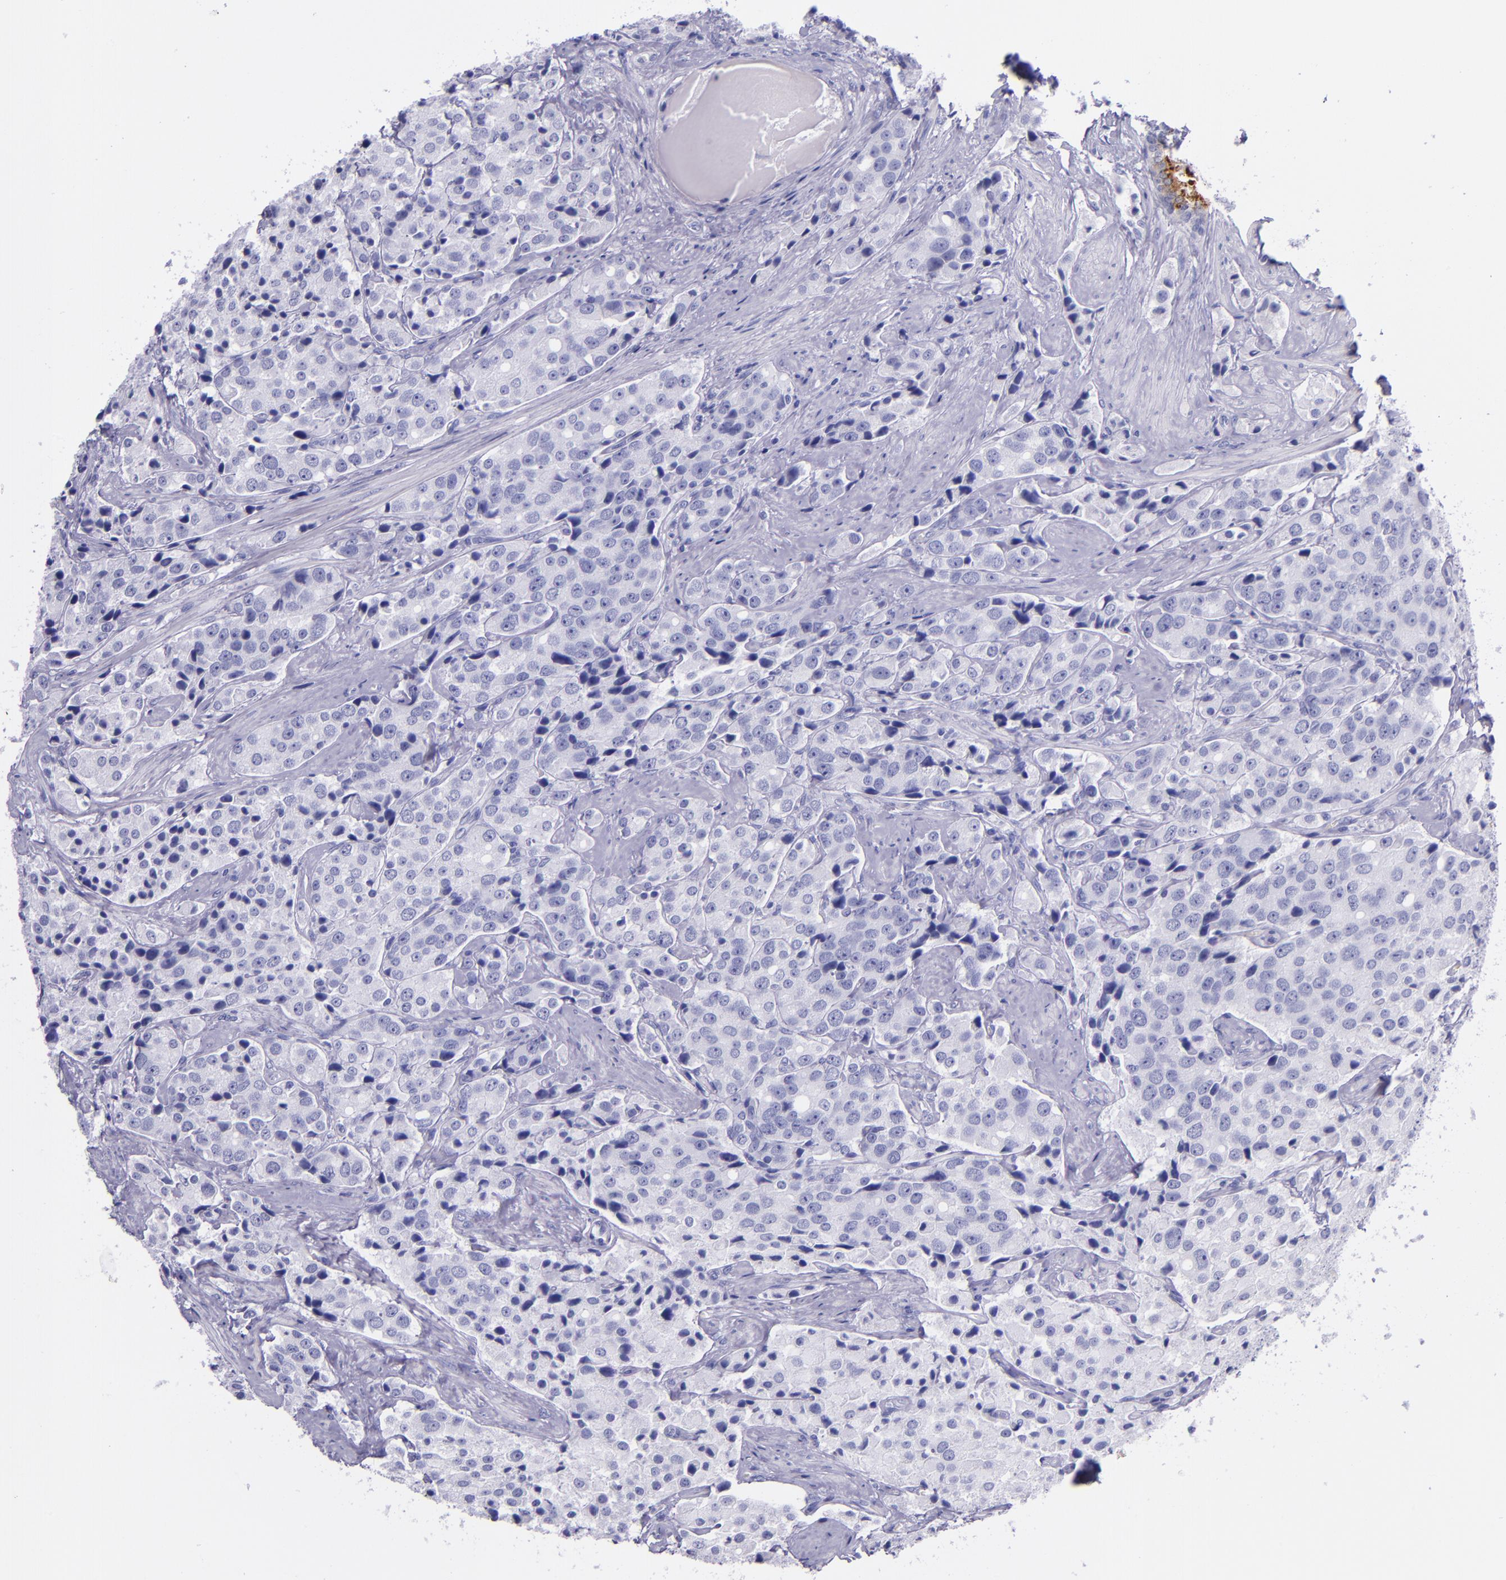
{"staining": {"intensity": "negative", "quantity": "none", "location": "none"}, "tissue": "prostate cancer", "cell_type": "Tumor cells", "image_type": "cancer", "snomed": [{"axis": "morphology", "description": "Adenocarcinoma, Medium grade"}, {"axis": "topography", "description": "Prostate"}], "caption": "The histopathology image reveals no significant staining in tumor cells of adenocarcinoma (medium-grade) (prostate).", "gene": "SLPI", "patient": {"sex": "male", "age": 70}}